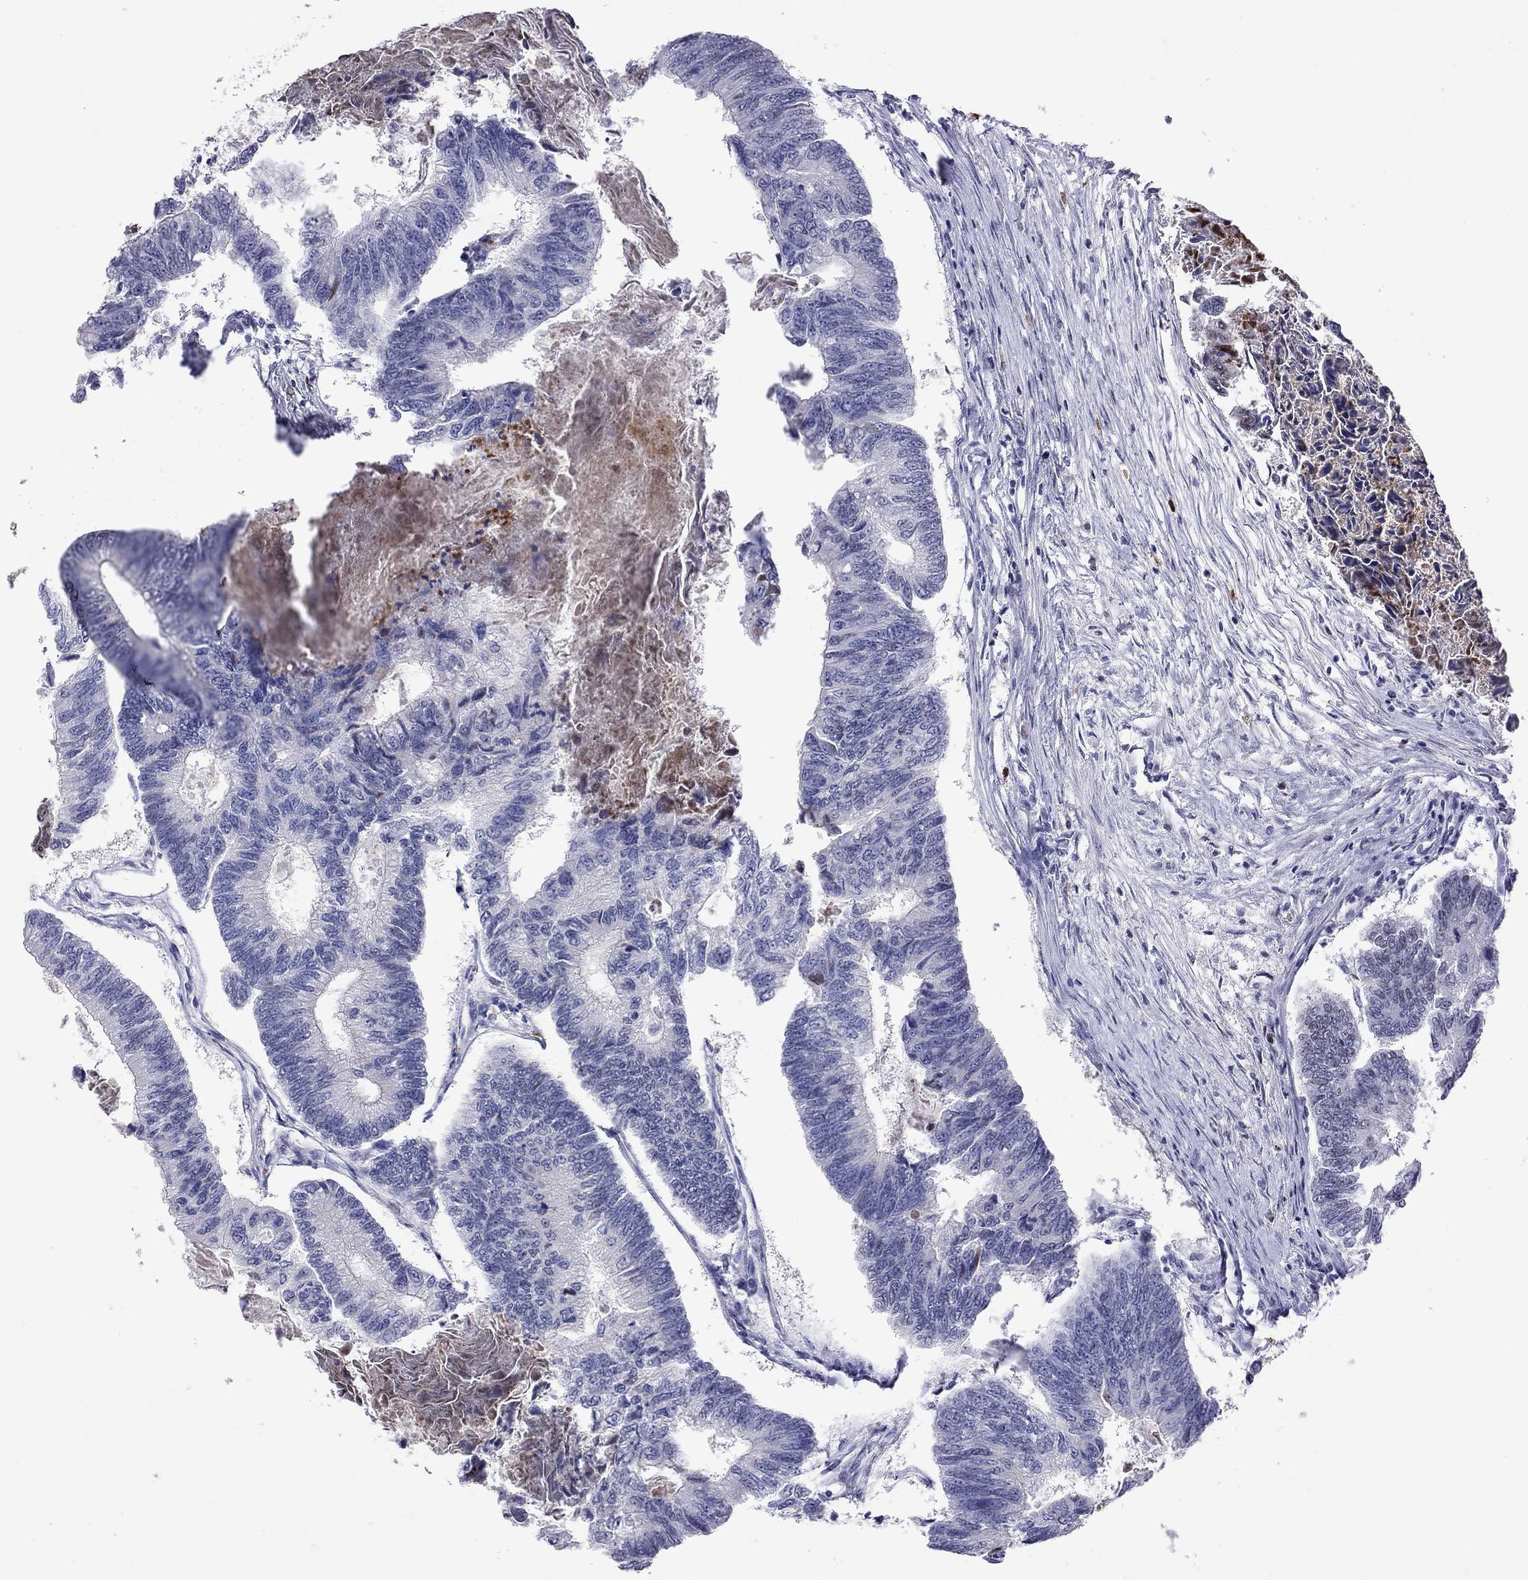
{"staining": {"intensity": "negative", "quantity": "none", "location": "none"}, "tissue": "colorectal cancer", "cell_type": "Tumor cells", "image_type": "cancer", "snomed": [{"axis": "morphology", "description": "Adenocarcinoma, NOS"}, {"axis": "topography", "description": "Colon"}], "caption": "This is an immunohistochemistry histopathology image of colorectal adenocarcinoma. There is no staining in tumor cells.", "gene": "SERPINA3", "patient": {"sex": "female", "age": 65}}